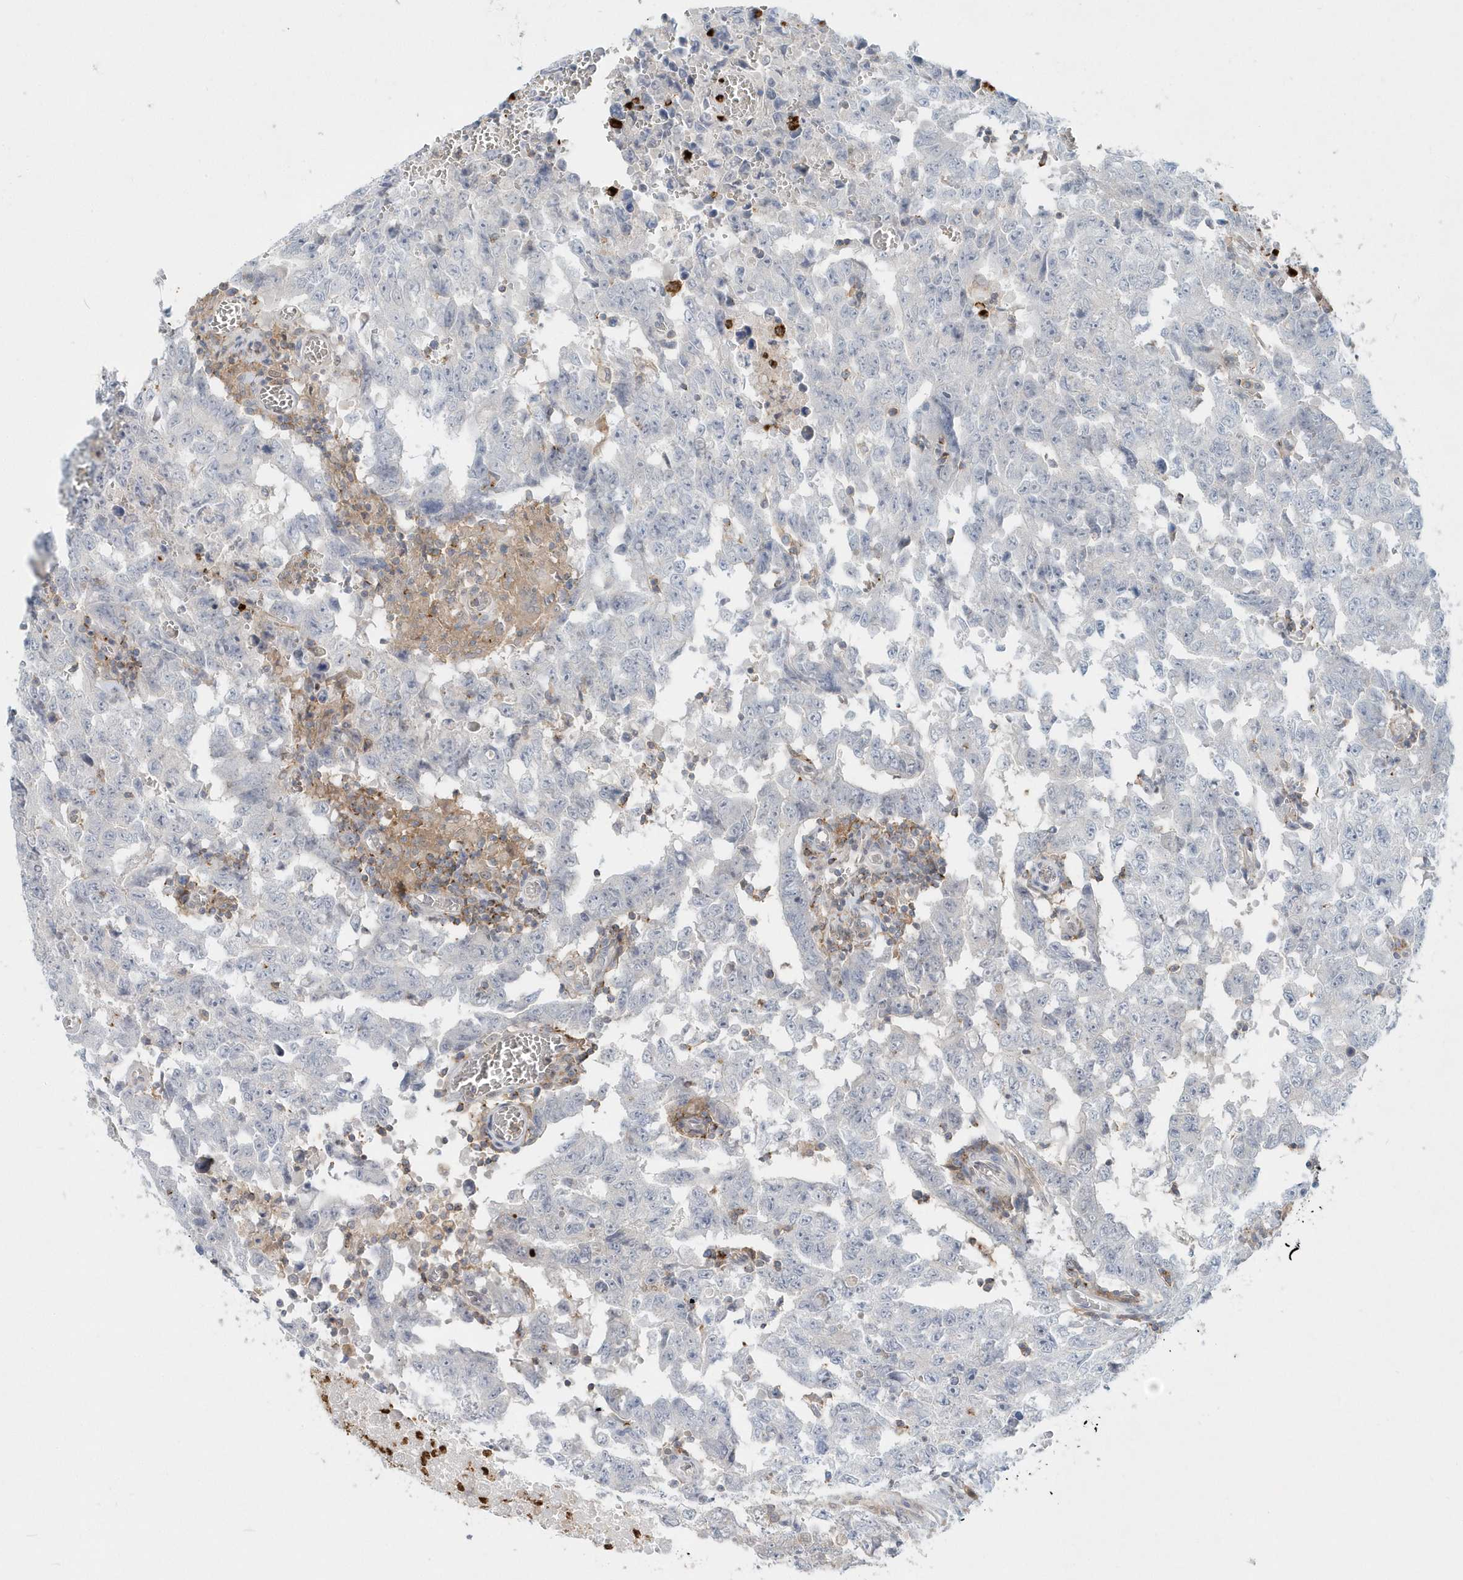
{"staining": {"intensity": "negative", "quantity": "none", "location": "none"}, "tissue": "testis cancer", "cell_type": "Tumor cells", "image_type": "cancer", "snomed": [{"axis": "morphology", "description": "Carcinoma, Embryonal, NOS"}, {"axis": "topography", "description": "Testis"}], "caption": "Testis cancer was stained to show a protein in brown. There is no significant positivity in tumor cells.", "gene": "RNF7", "patient": {"sex": "male", "age": 26}}